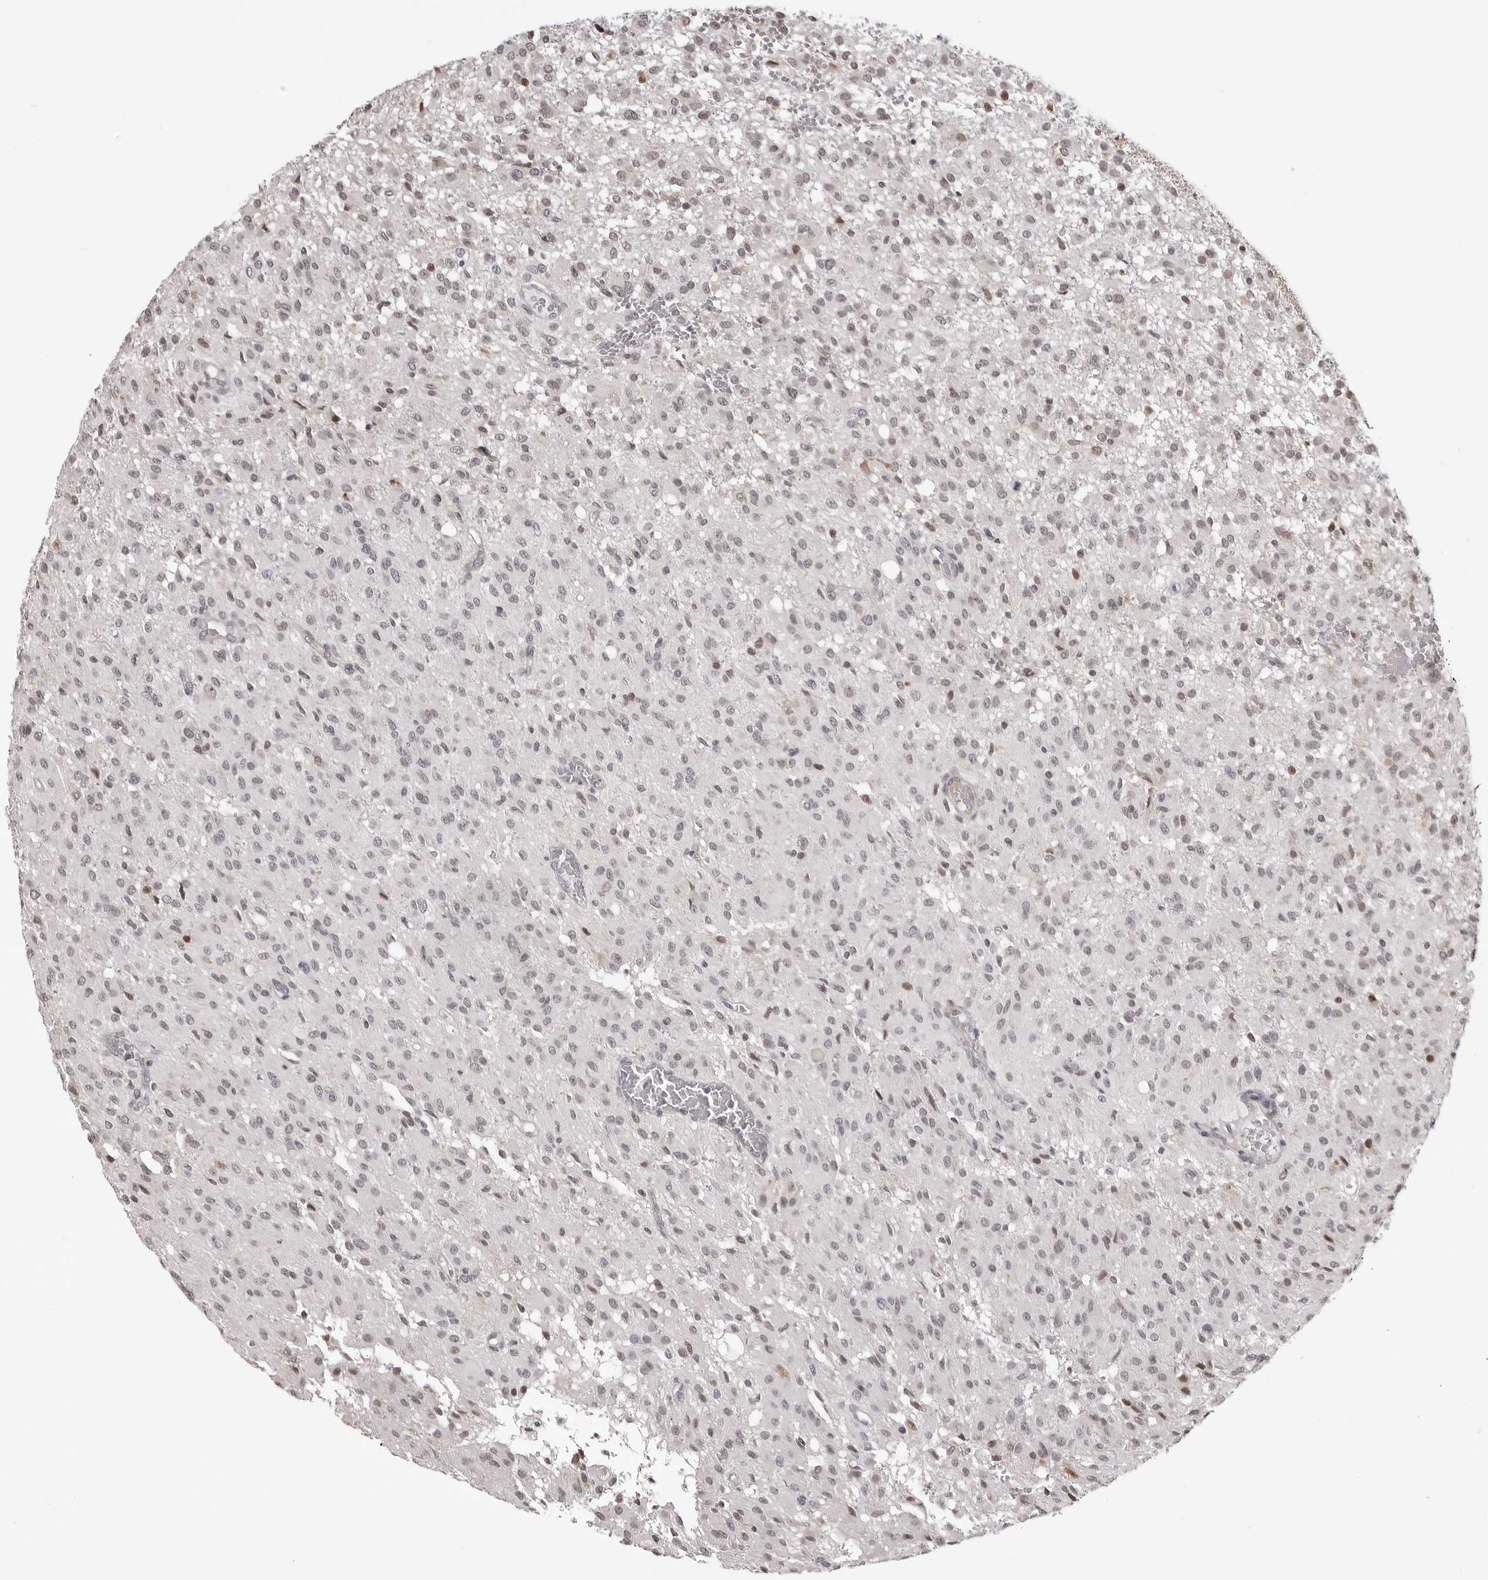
{"staining": {"intensity": "negative", "quantity": "none", "location": "none"}, "tissue": "glioma", "cell_type": "Tumor cells", "image_type": "cancer", "snomed": [{"axis": "morphology", "description": "Glioma, malignant, High grade"}, {"axis": "topography", "description": "Brain"}], "caption": "This is an IHC micrograph of human high-grade glioma (malignant). There is no staining in tumor cells.", "gene": "PHF3", "patient": {"sex": "female", "age": 59}}